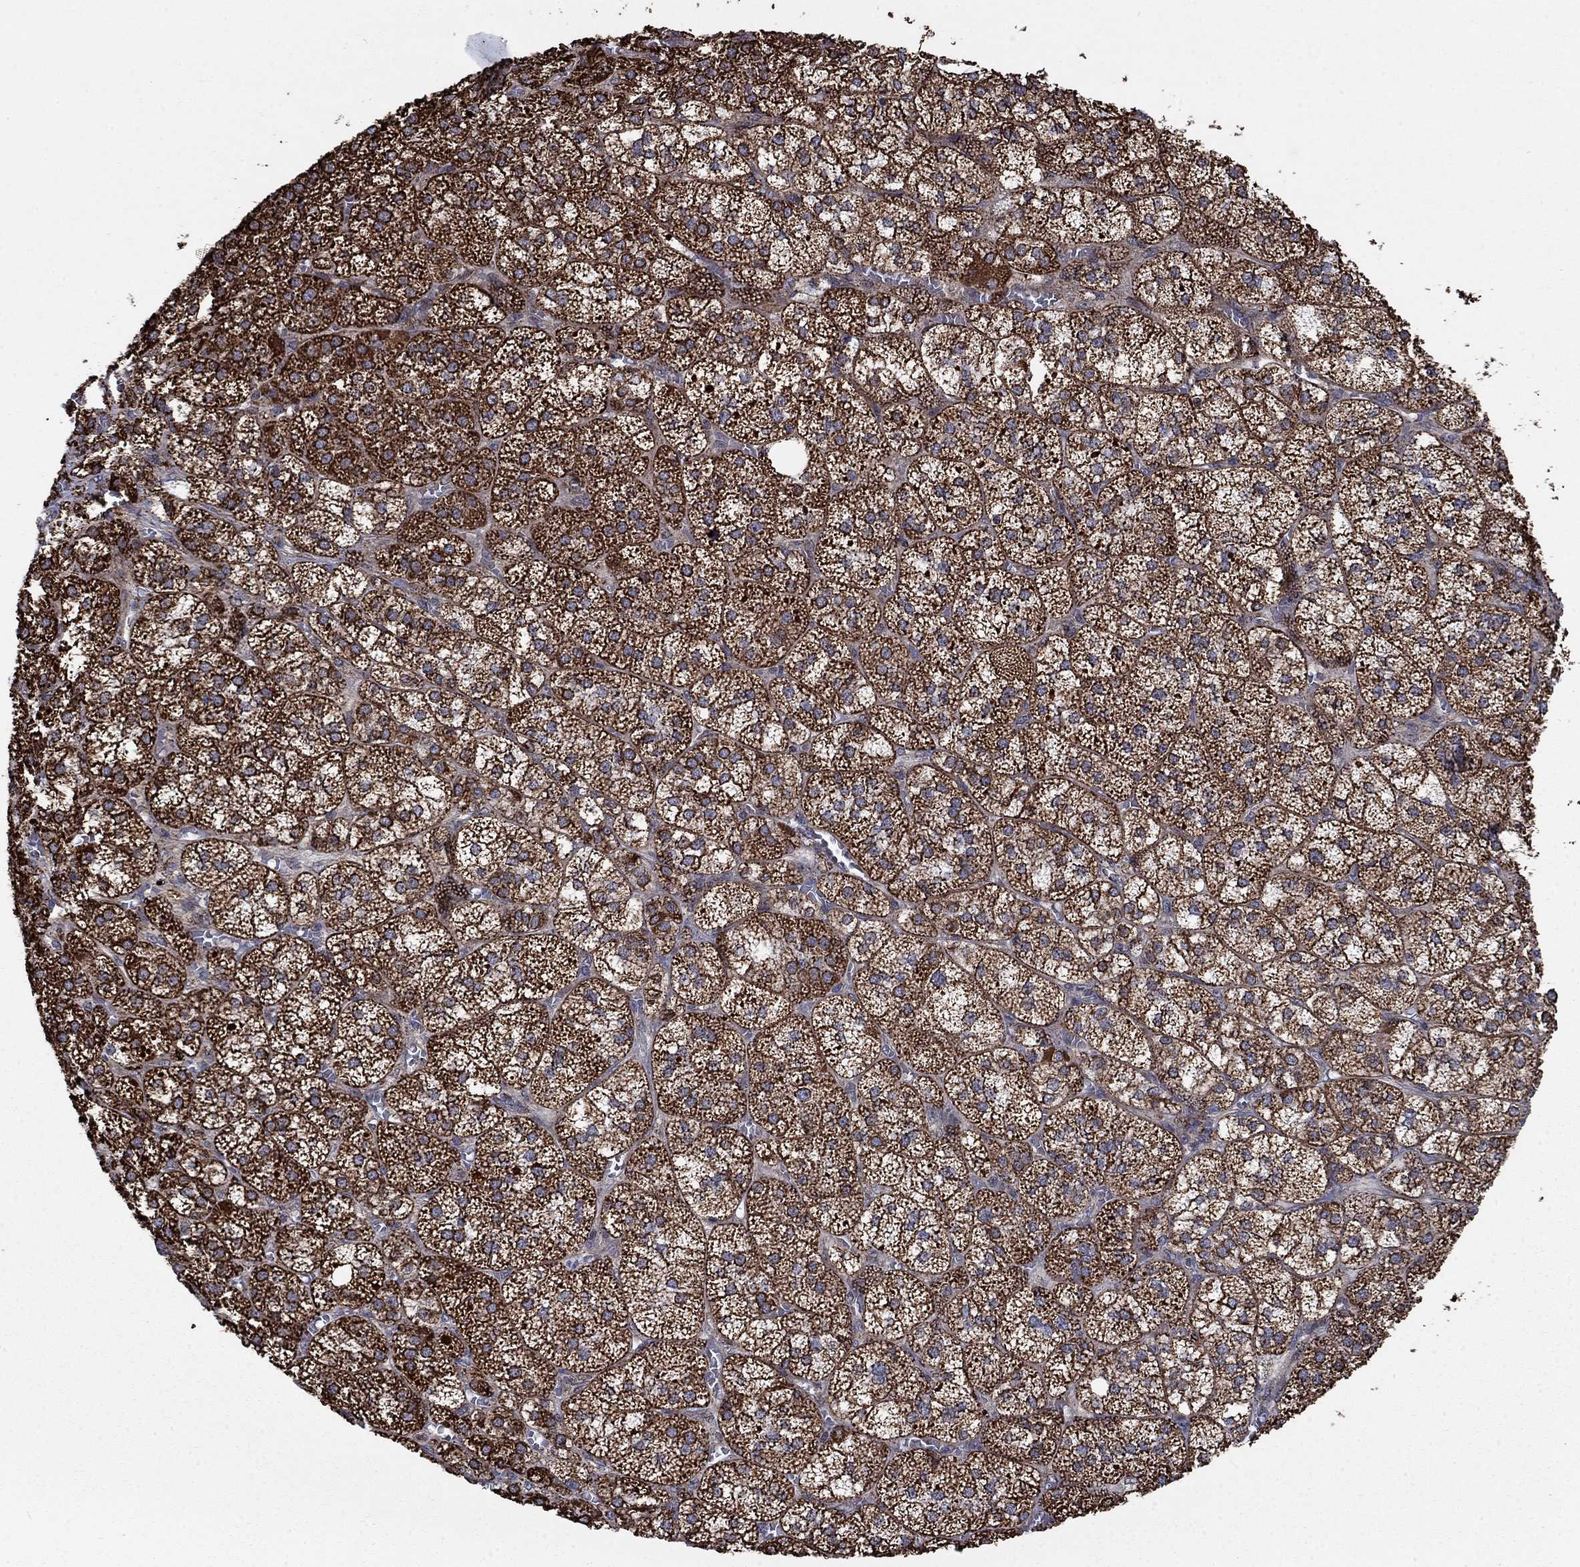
{"staining": {"intensity": "strong", "quantity": ">75%", "location": "cytoplasmic/membranous"}, "tissue": "adrenal gland", "cell_type": "Glandular cells", "image_type": "normal", "snomed": [{"axis": "morphology", "description": "Normal tissue, NOS"}, {"axis": "topography", "description": "Adrenal gland"}], "caption": "A brown stain highlights strong cytoplasmic/membranous expression of a protein in glandular cells of normal human adrenal gland. The protein is shown in brown color, while the nuclei are stained blue.", "gene": "MOAP1", "patient": {"sex": "female", "age": 60}}